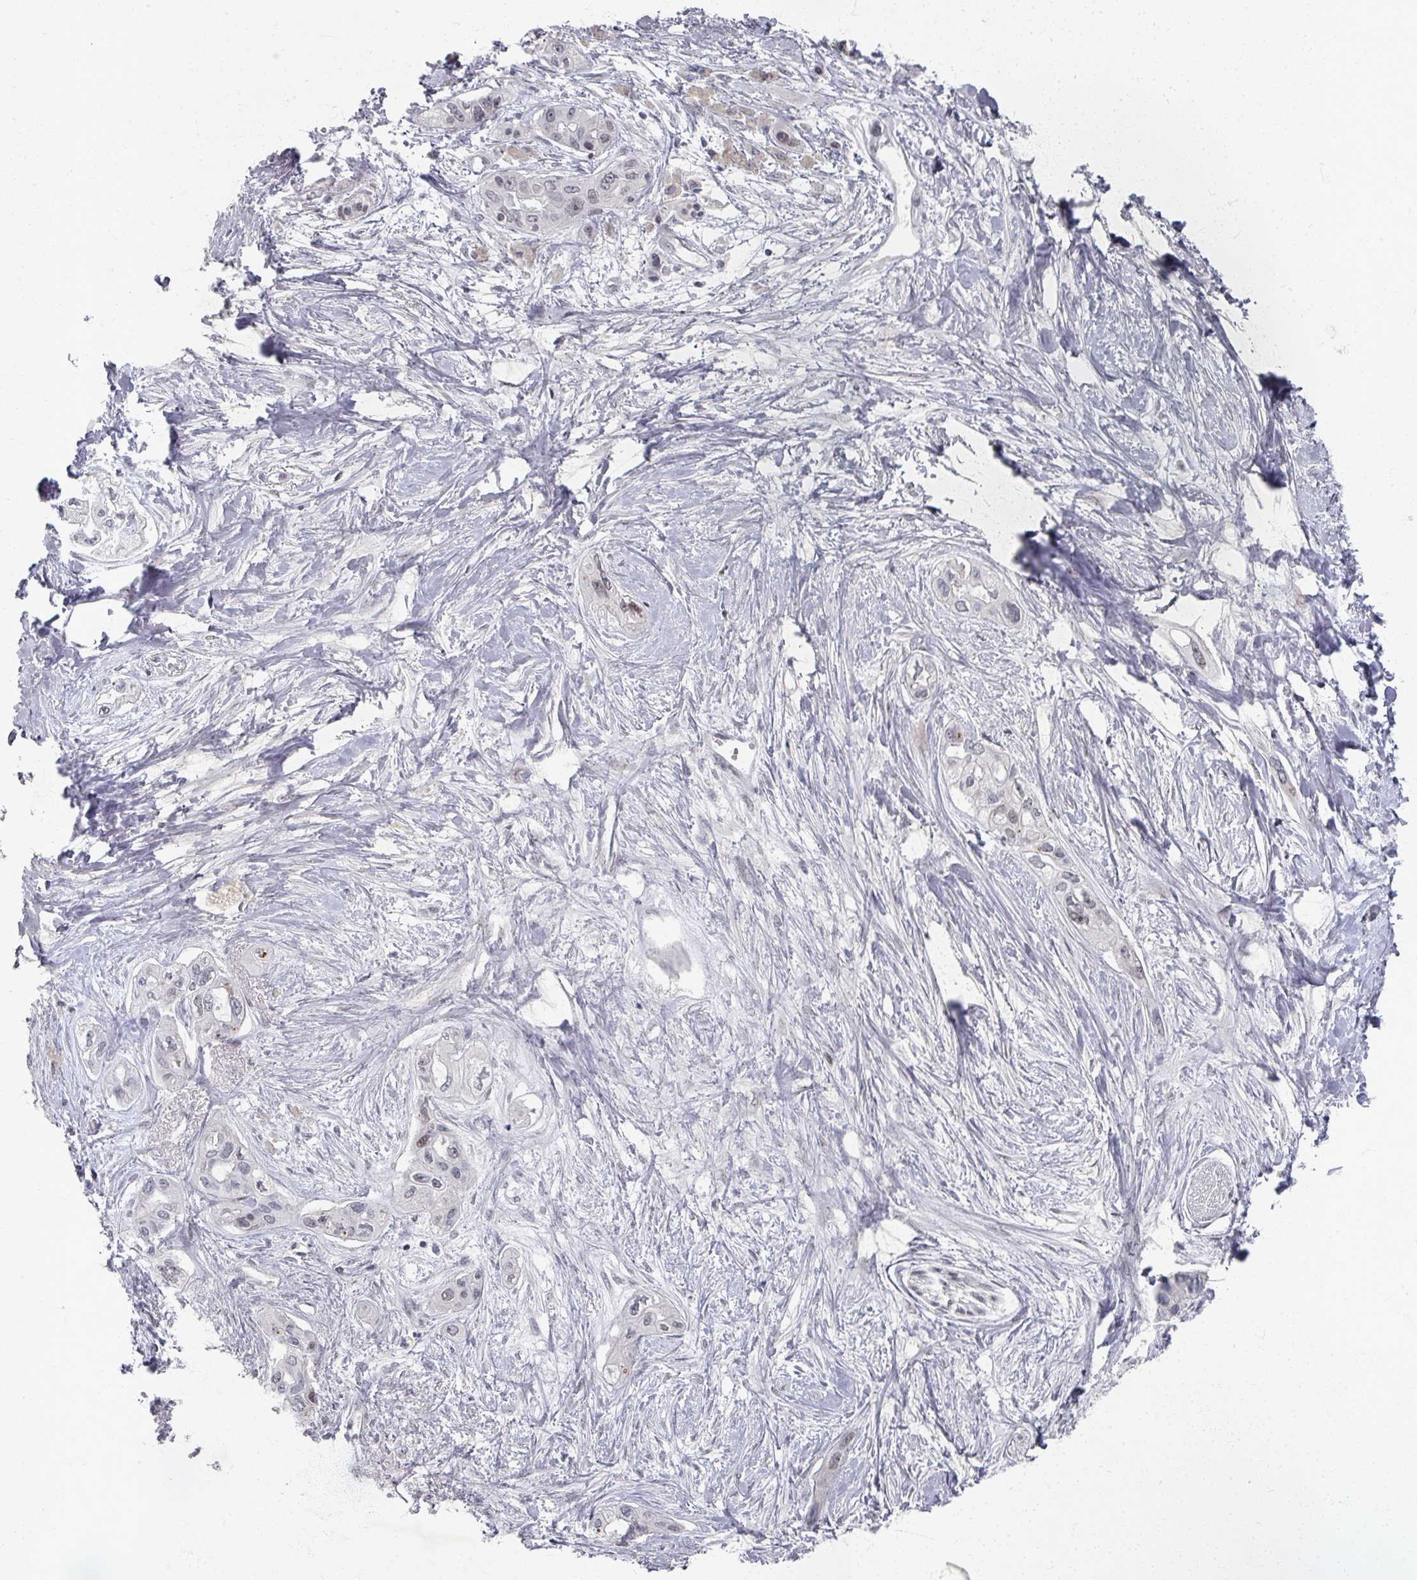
{"staining": {"intensity": "negative", "quantity": "none", "location": "none"}, "tissue": "pancreatic cancer", "cell_type": "Tumor cells", "image_type": "cancer", "snomed": [{"axis": "morphology", "description": "Adenocarcinoma, NOS"}, {"axis": "topography", "description": "Pancreas"}], "caption": "Histopathology image shows no significant protein expression in tumor cells of pancreatic cancer (adenocarcinoma).", "gene": "PSKH1", "patient": {"sex": "female", "age": 50}}